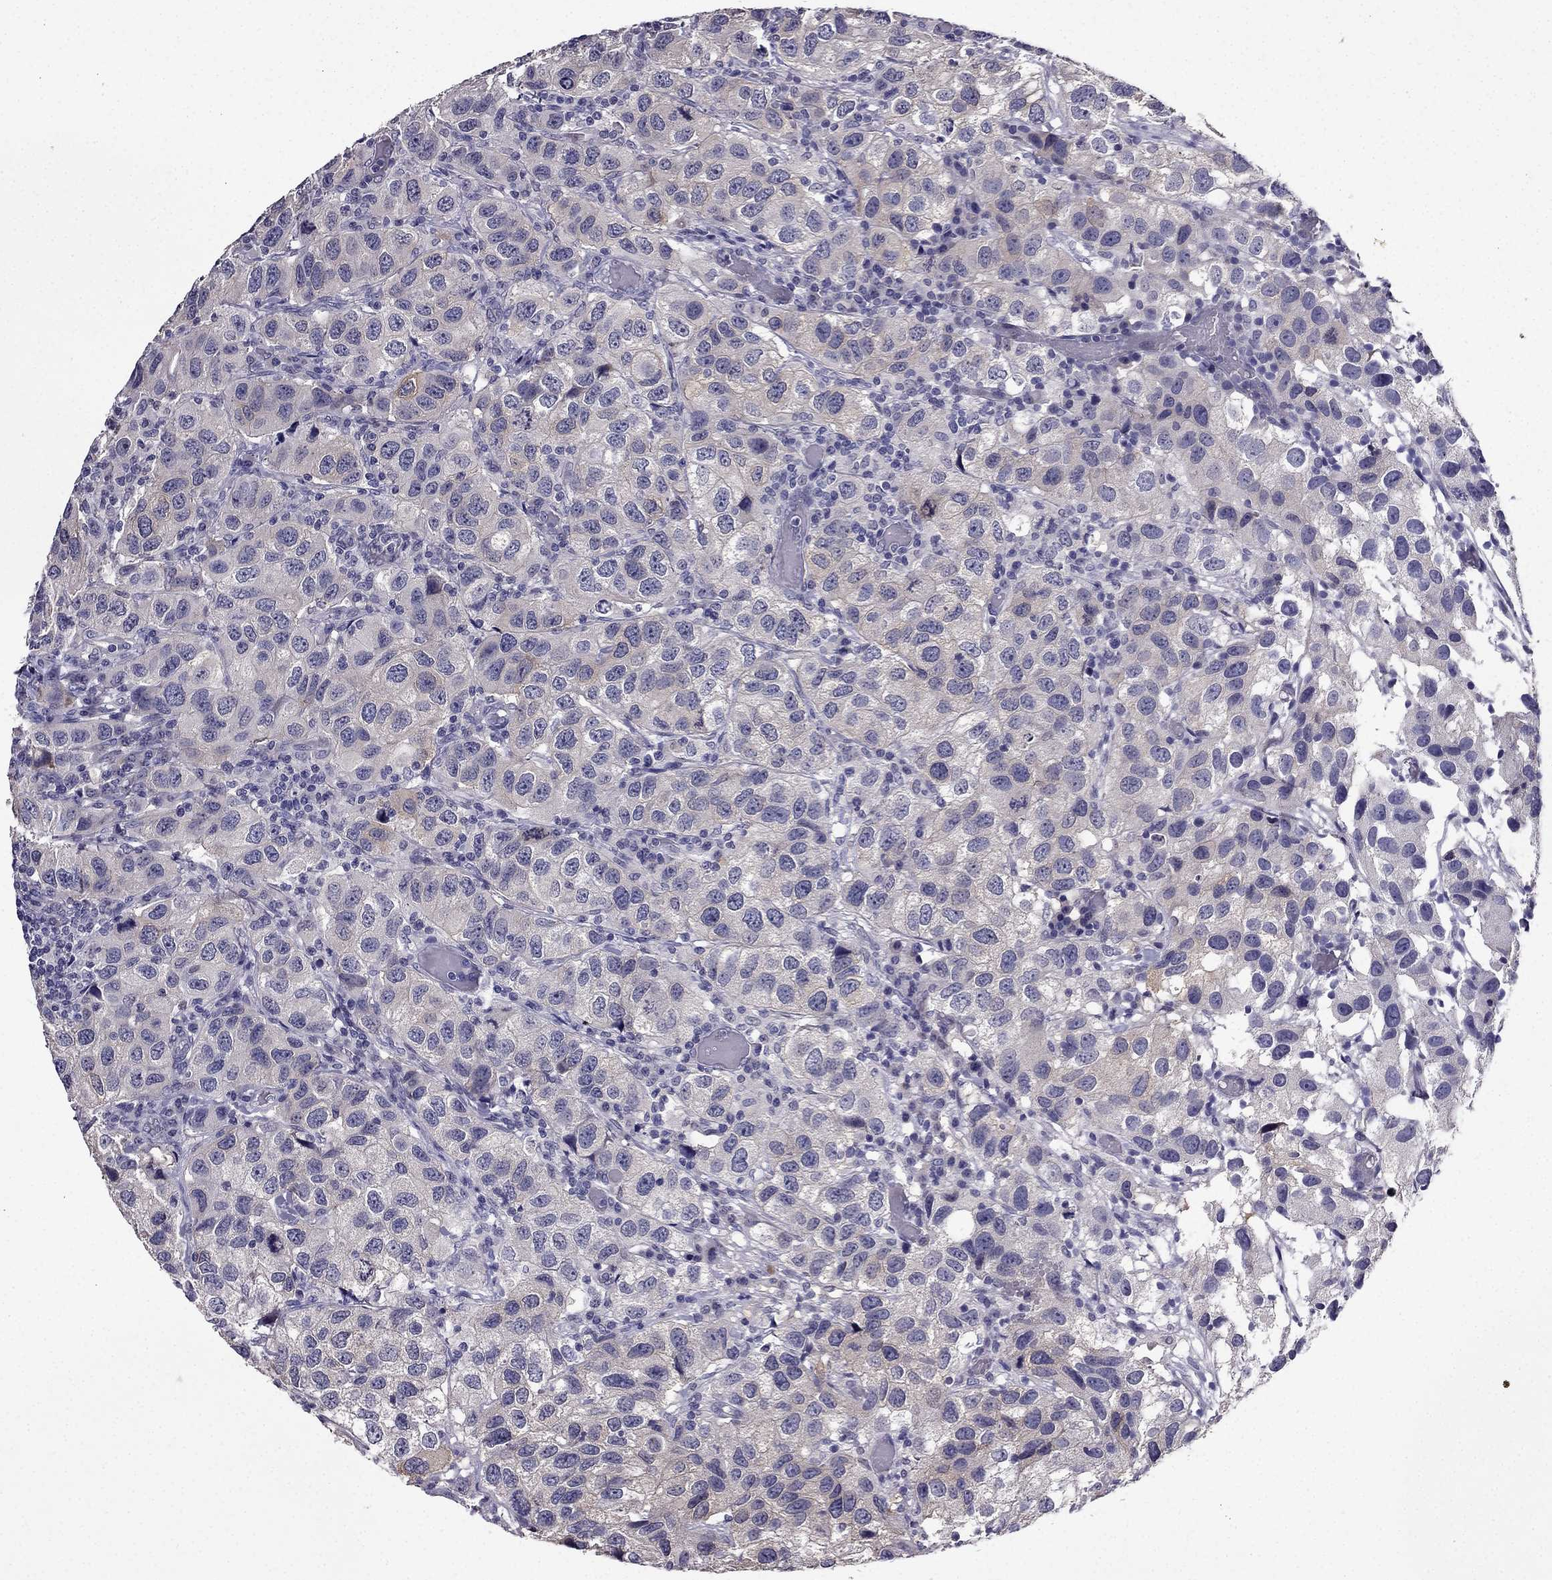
{"staining": {"intensity": "negative", "quantity": "none", "location": "none"}, "tissue": "urothelial cancer", "cell_type": "Tumor cells", "image_type": "cancer", "snomed": [{"axis": "morphology", "description": "Urothelial carcinoma, High grade"}, {"axis": "topography", "description": "Urinary bladder"}], "caption": "Immunohistochemistry image of human high-grade urothelial carcinoma stained for a protein (brown), which reveals no staining in tumor cells.", "gene": "DUSP15", "patient": {"sex": "male", "age": 79}}